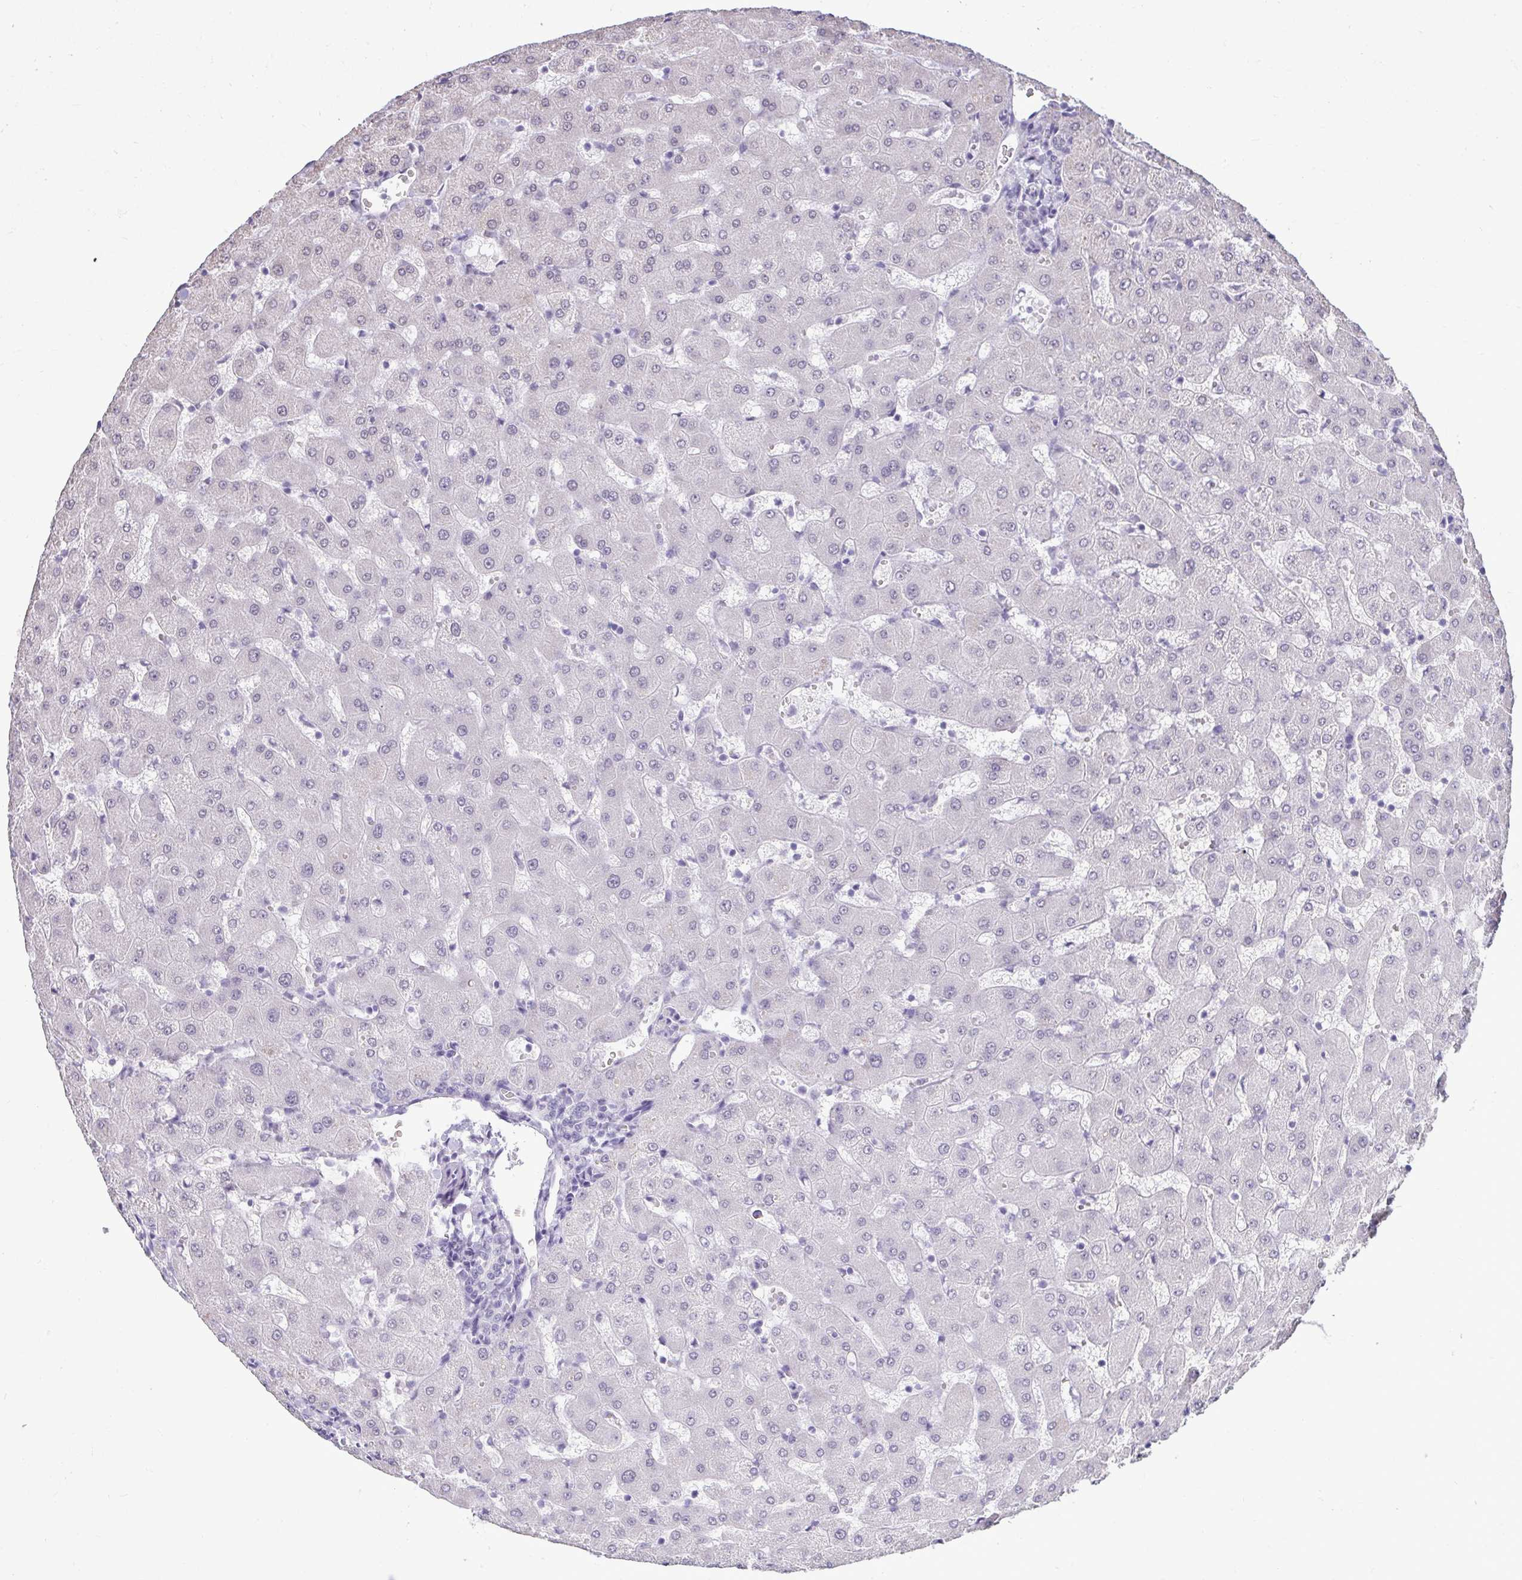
{"staining": {"intensity": "negative", "quantity": "none", "location": "none"}, "tissue": "liver", "cell_type": "Cholangiocytes", "image_type": "normal", "snomed": [{"axis": "morphology", "description": "Normal tissue, NOS"}, {"axis": "topography", "description": "Liver"}], "caption": "The immunohistochemistry image has no significant positivity in cholangiocytes of liver.", "gene": "NPPA", "patient": {"sex": "female", "age": 63}}